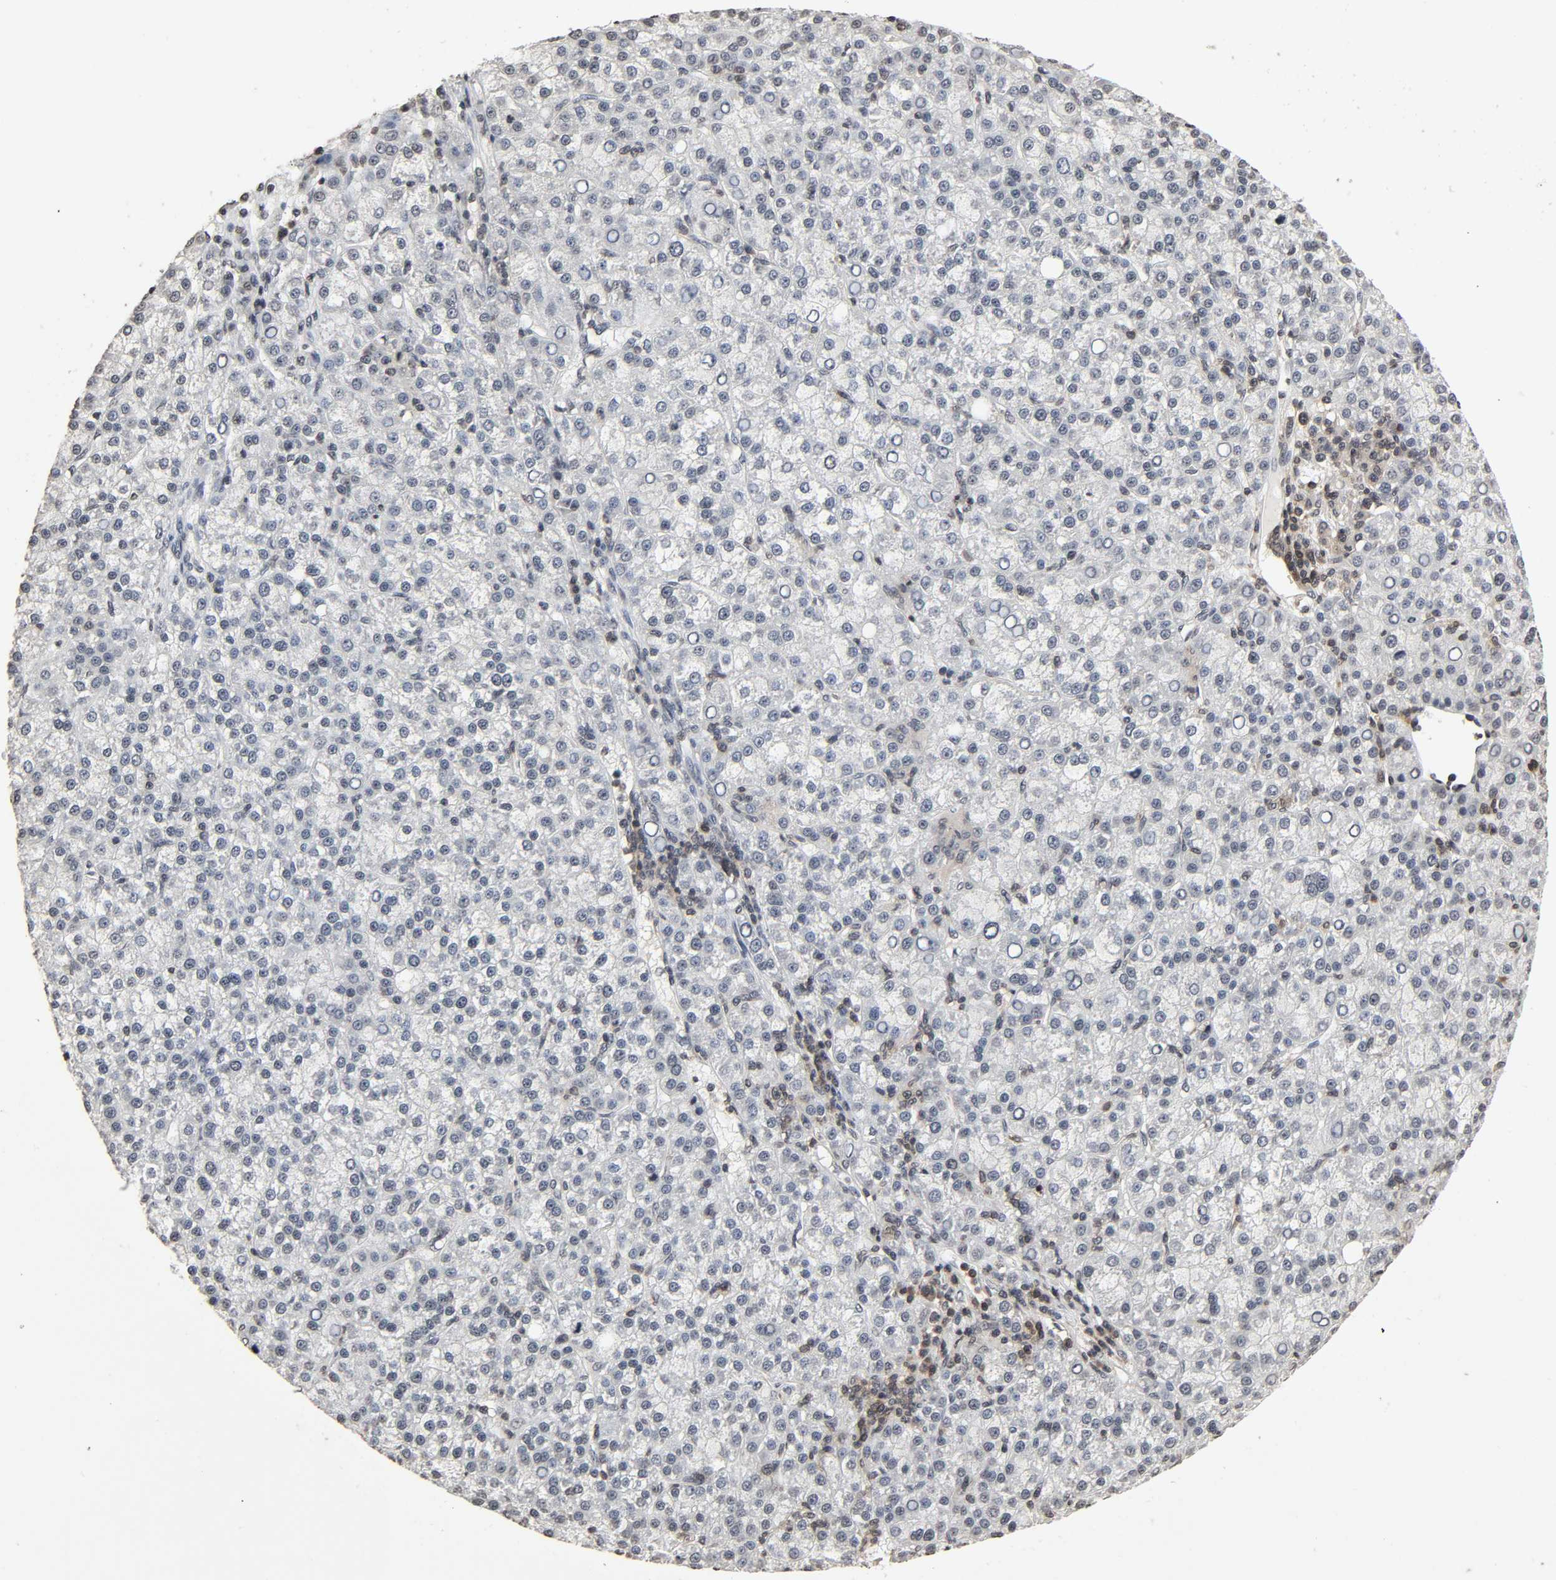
{"staining": {"intensity": "negative", "quantity": "none", "location": "none"}, "tissue": "liver cancer", "cell_type": "Tumor cells", "image_type": "cancer", "snomed": [{"axis": "morphology", "description": "Carcinoma, Hepatocellular, NOS"}, {"axis": "topography", "description": "Liver"}], "caption": "The photomicrograph displays no staining of tumor cells in hepatocellular carcinoma (liver).", "gene": "STK4", "patient": {"sex": "female", "age": 58}}